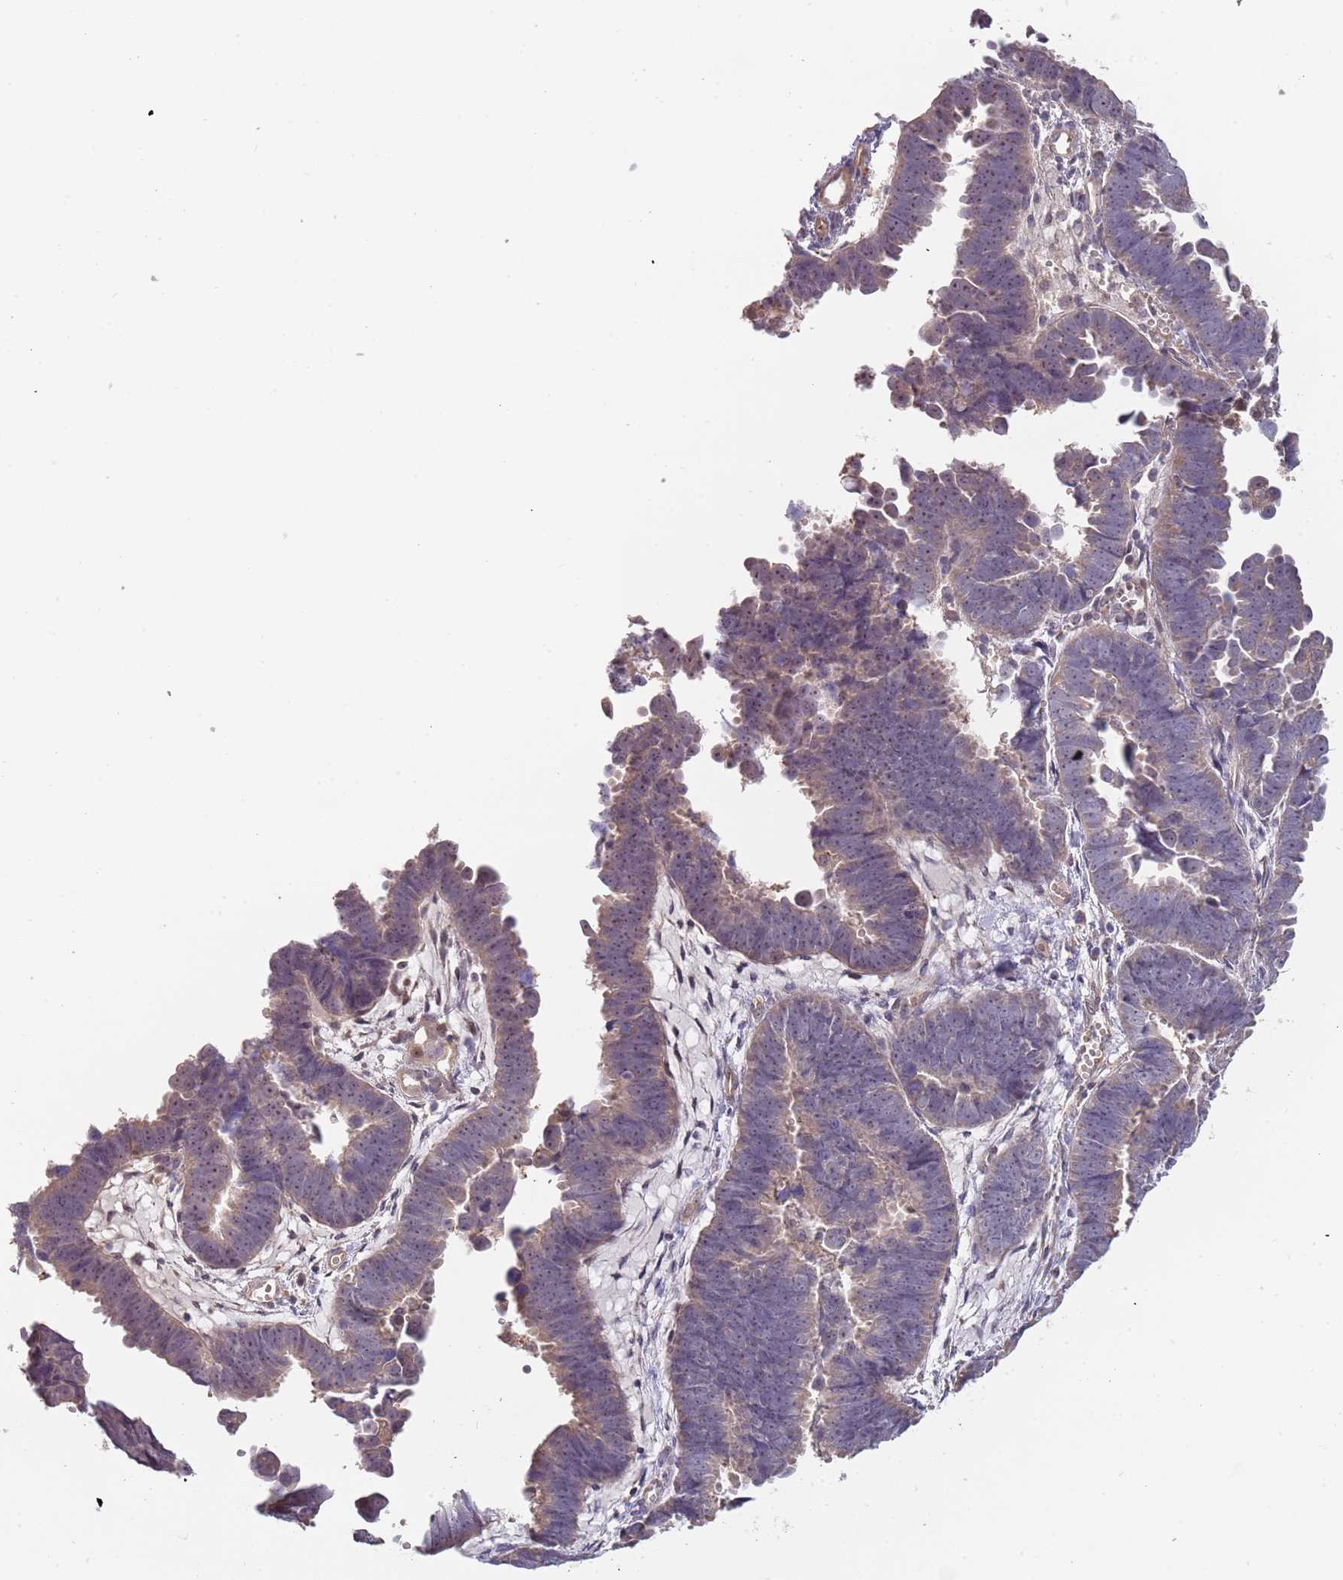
{"staining": {"intensity": "weak", "quantity": "<25%", "location": "cytoplasmic/membranous,nuclear"}, "tissue": "endometrial cancer", "cell_type": "Tumor cells", "image_type": "cancer", "snomed": [{"axis": "morphology", "description": "Adenocarcinoma, NOS"}, {"axis": "topography", "description": "Endometrium"}], "caption": "Micrograph shows no significant protein staining in tumor cells of endometrial adenocarcinoma.", "gene": "TMEM64", "patient": {"sex": "female", "age": 75}}